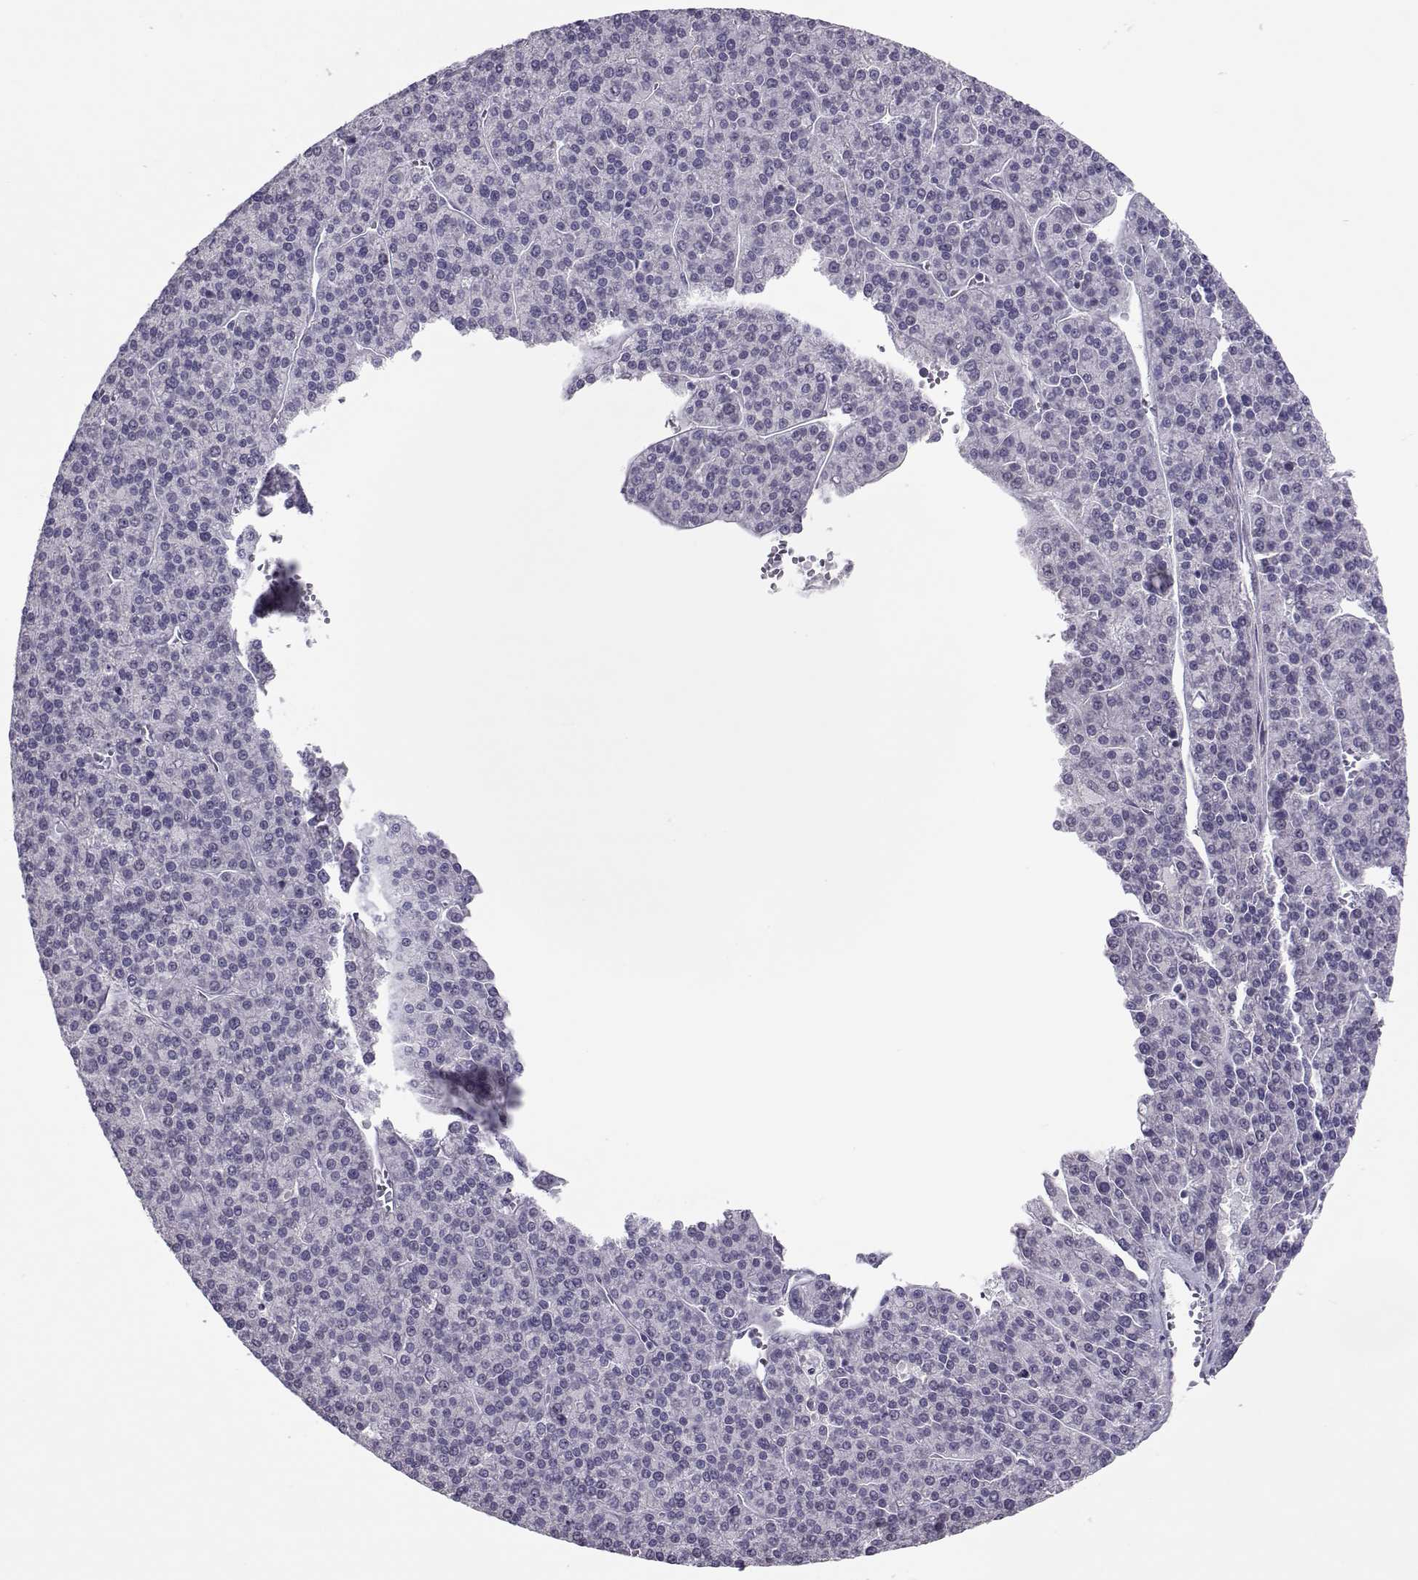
{"staining": {"intensity": "negative", "quantity": "none", "location": "none"}, "tissue": "liver cancer", "cell_type": "Tumor cells", "image_type": "cancer", "snomed": [{"axis": "morphology", "description": "Carcinoma, Hepatocellular, NOS"}, {"axis": "topography", "description": "Liver"}], "caption": "DAB (3,3'-diaminobenzidine) immunohistochemical staining of hepatocellular carcinoma (liver) demonstrates no significant expression in tumor cells.", "gene": "ASRGL1", "patient": {"sex": "female", "age": 58}}